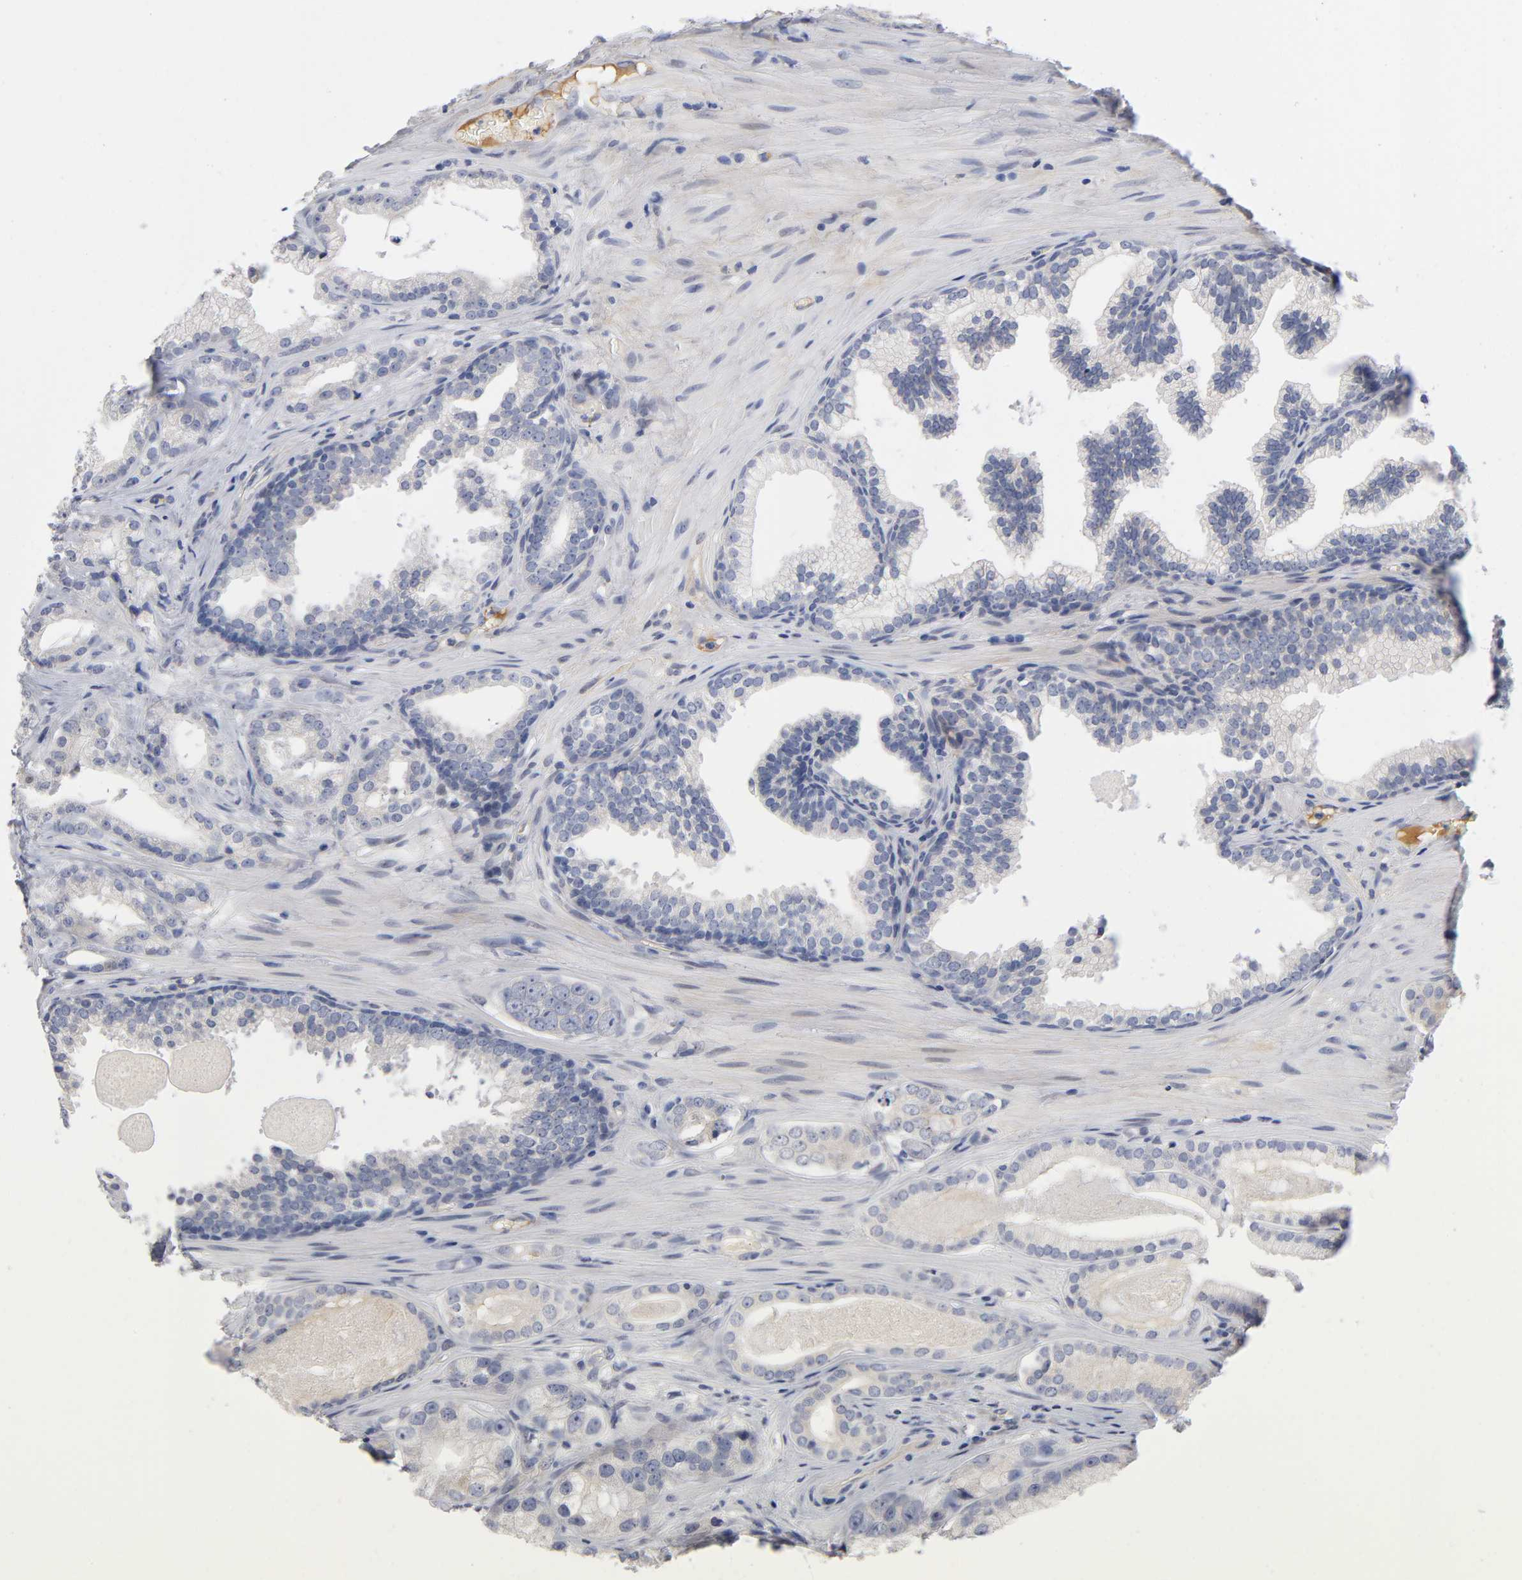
{"staining": {"intensity": "weak", "quantity": "<25%", "location": "cytoplasmic/membranous"}, "tissue": "prostate cancer", "cell_type": "Tumor cells", "image_type": "cancer", "snomed": [{"axis": "morphology", "description": "Adenocarcinoma, Low grade"}, {"axis": "topography", "description": "Prostate"}], "caption": "Tumor cells show no significant protein positivity in adenocarcinoma (low-grade) (prostate).", "gene": "NOVA1", "patient": {"sex": "male", "age": 59}}